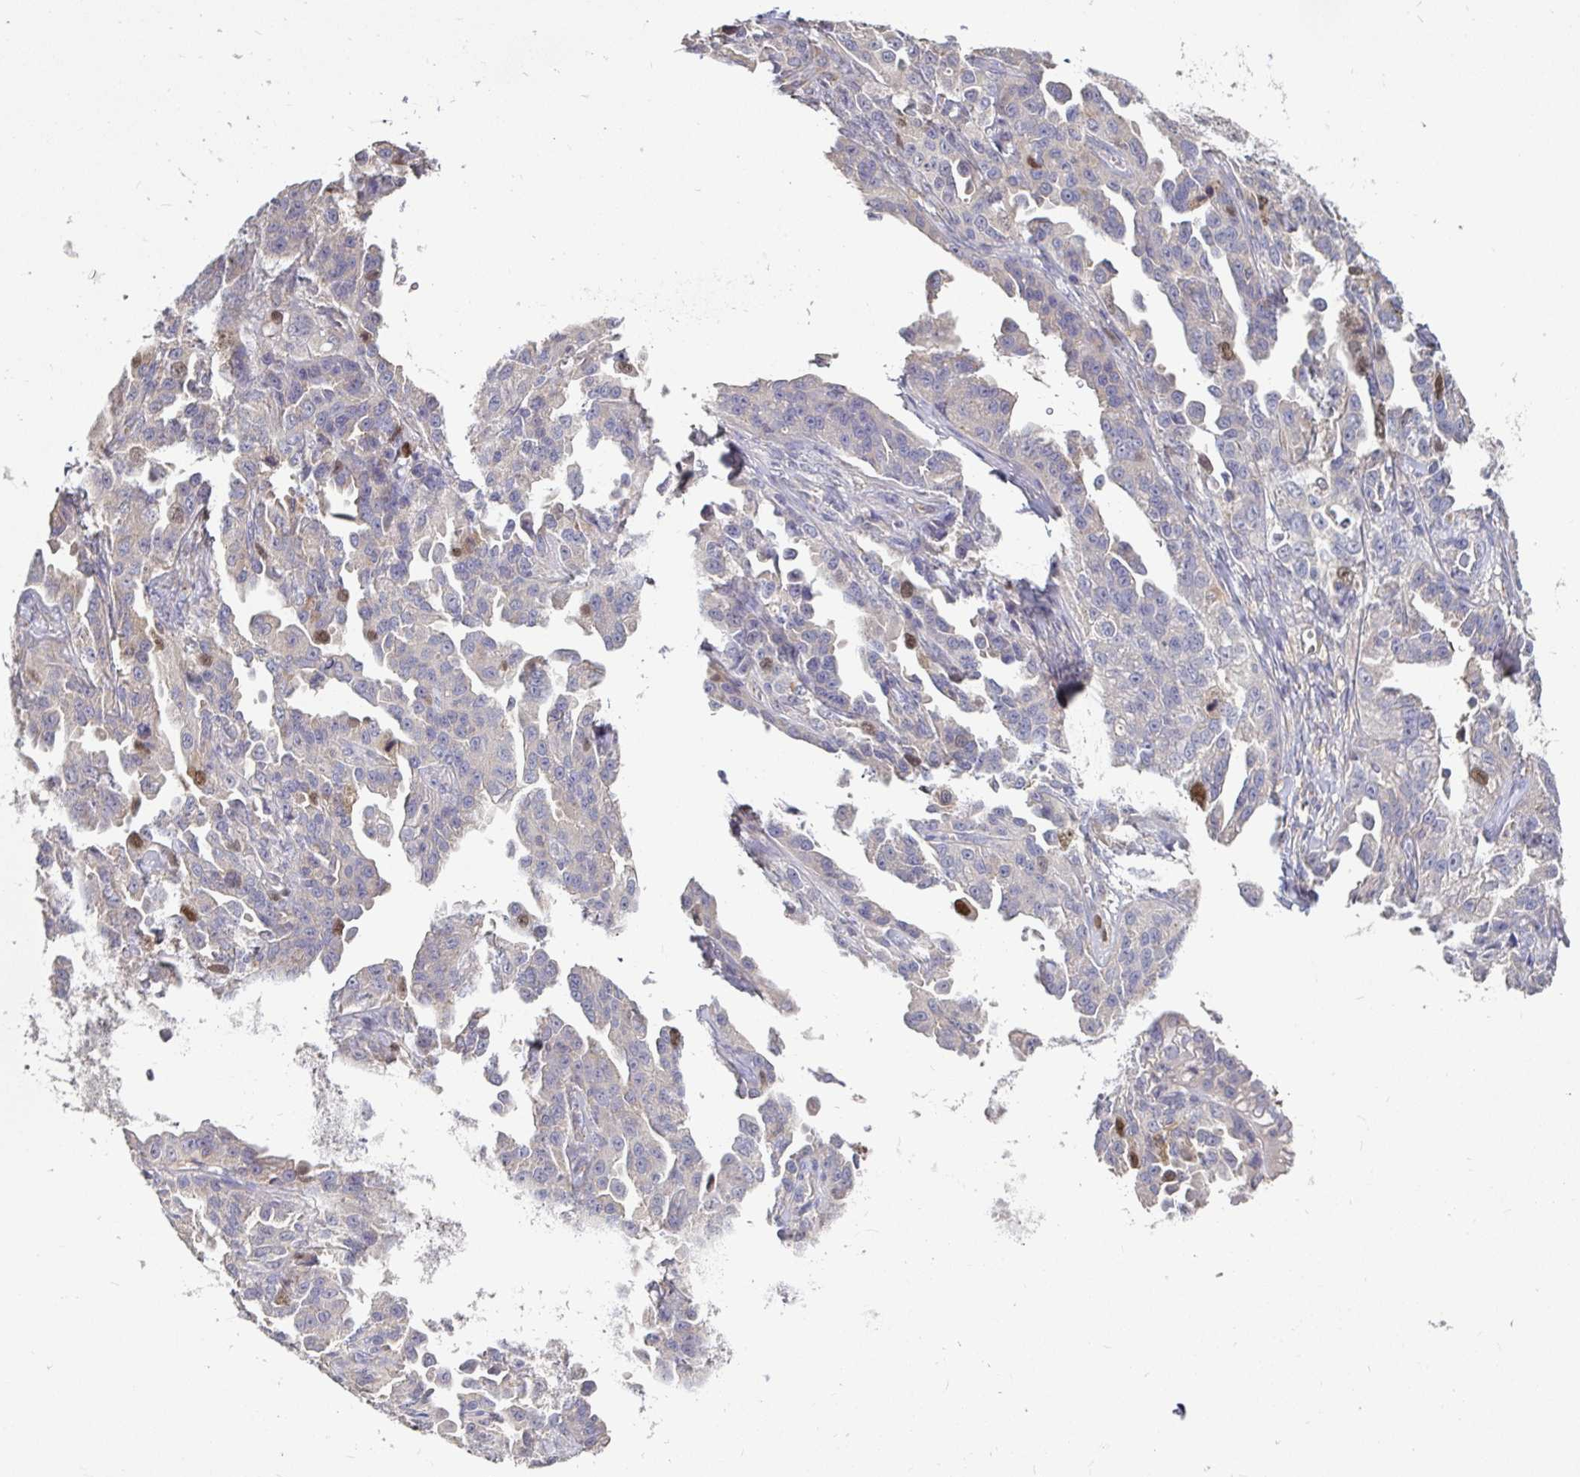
{"staining": {"intensity": "moderate", "quantity": "<25%", "location": "nuclear"}, "tissue": "ovarian cancer", "cell_type": "Tumor cells", "image_type": "cancer", "snomed": [{"axis": "morphology", "description": "Cystadenocarcinoma, serous, NOS"}, {"axis": "topography", "description": "Ovary"}], "caption": "IHC of human ovarian cancer demonstrates low levels of moderate nuclear positivity in approximately <25% of tumor cells. (DAB IHC with brightfield microscopy, high magnification).", "gene": "ANLN", "patient": {"sex": "female", "age": 75}}